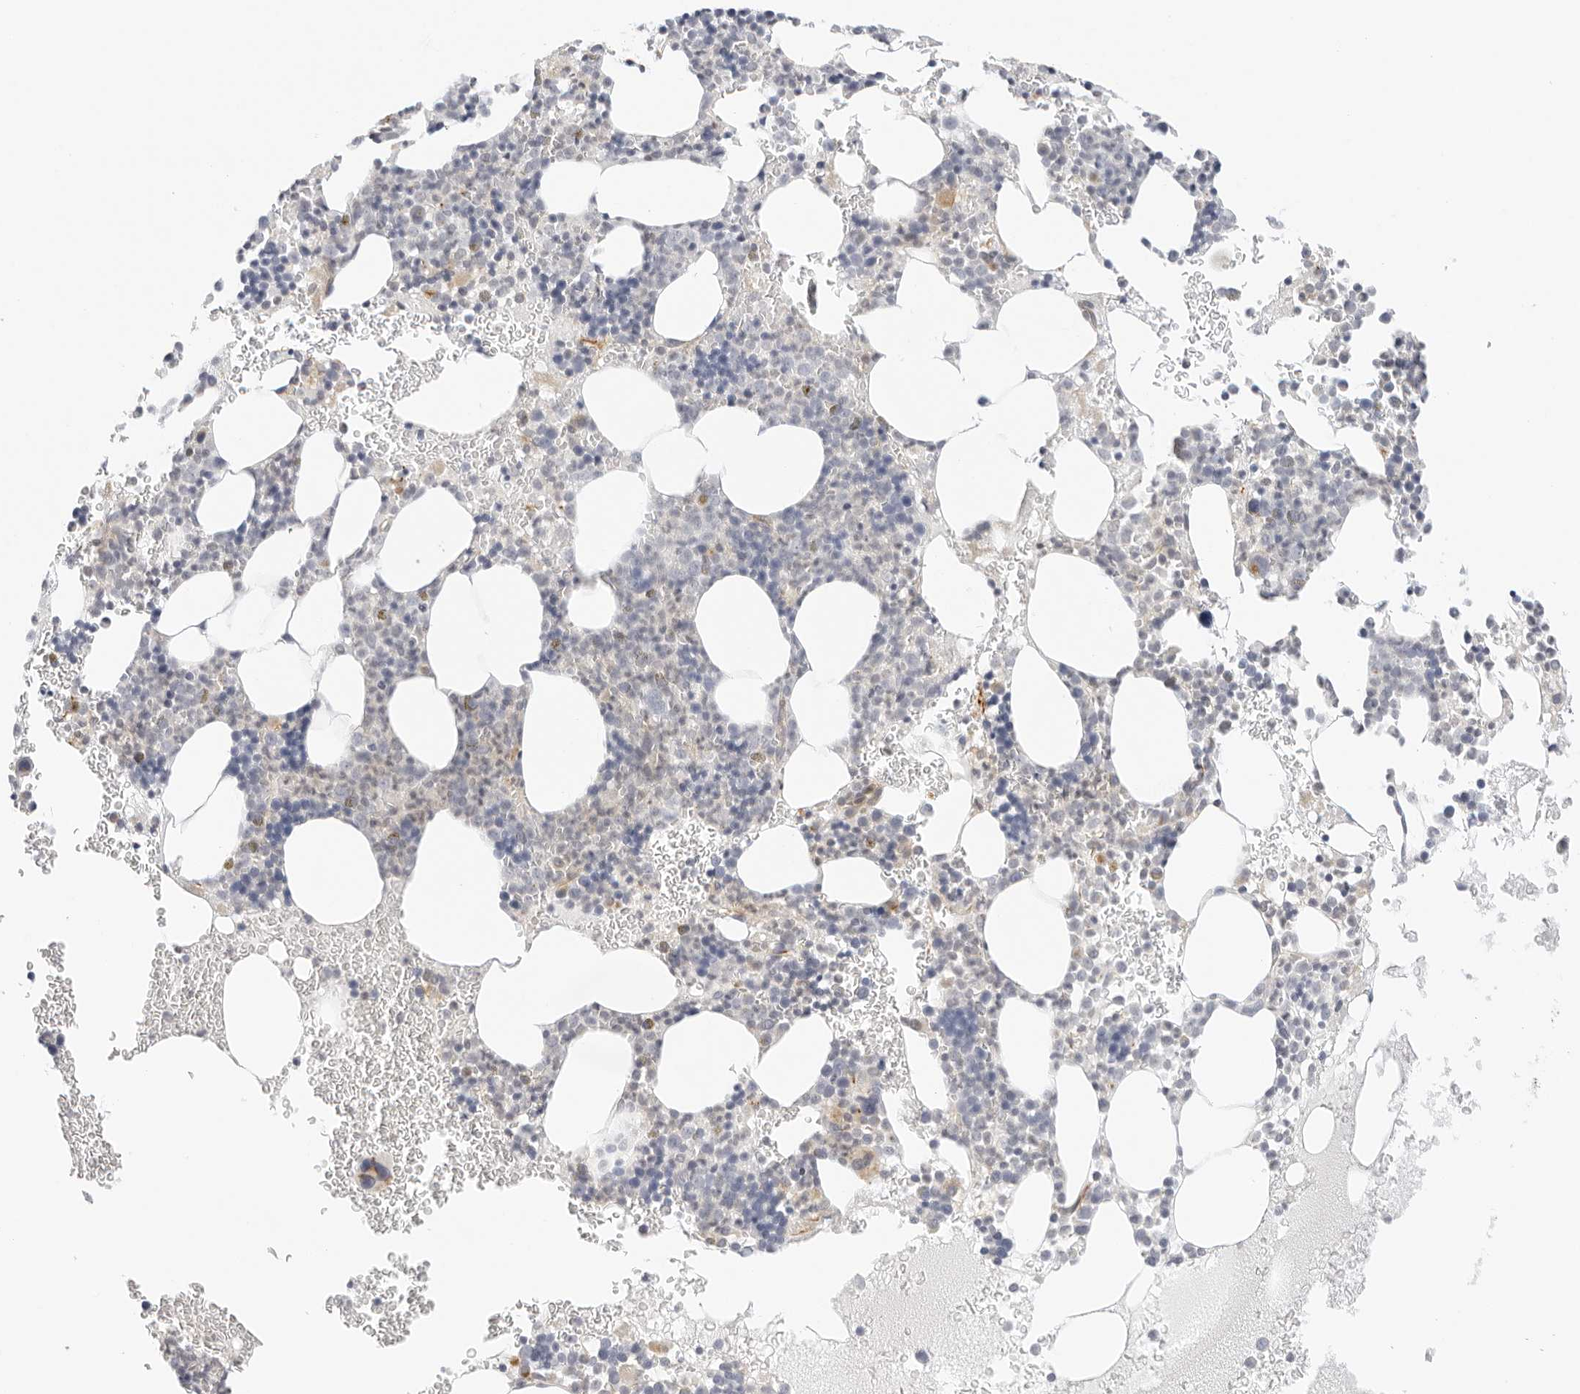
{"staining": {"intensity": "negative", "quantity": "none", "location": "none"}, "tissue": "bone marrow", "cell_type": "Hematopoietic cells", "image_type": "normal", "snomed": [{"axis": "morphology", "description": "Normal tissue, NOS"}, {"axis": "topography", "description": "Bone marrow"}], "caption": "This is an immunohistochemistry (IHC) micrograph of benign human bone marrow. There is no staining in hematopoietic cells.", "gene": "OSCP1", "patient": {"sex": "male", "age": 73}}